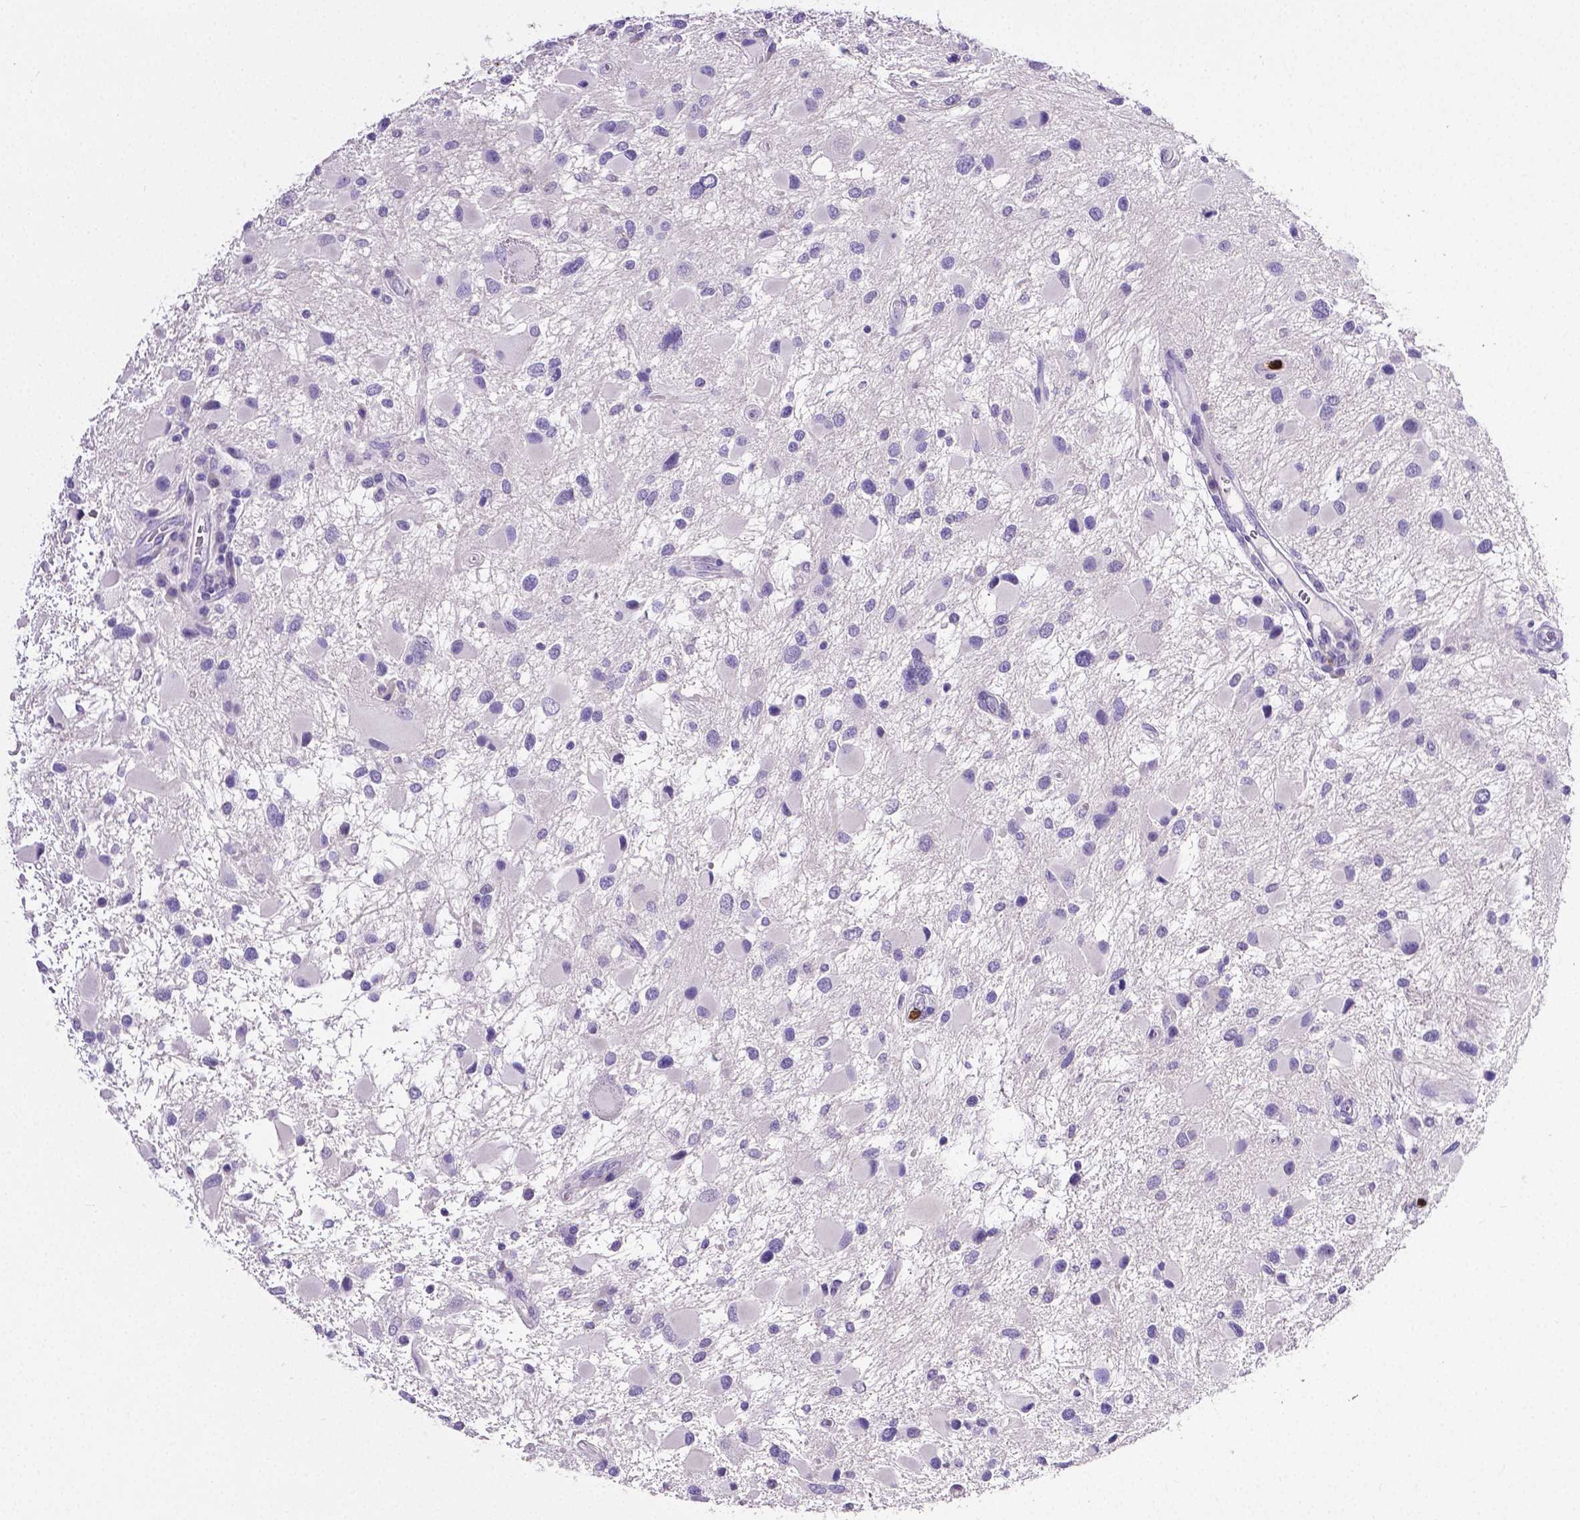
{"staining": {"intensity": "negative", "quantity": "none", "location": "none"}, "tissue": "glioma", "cell_type": "Tumor cells", "image_type": "cancer", "snomed": [{"axis": "morphology", "description": "Glioma, malignant, Low grade"}, {"axis": "topography", "description": "Brain"}], "caption": "Immunohistochemical staining of glioma displays no significant positivity in tumor cells.", "gene": "MMP9", "patient": {"sex": "female", "age": 32}}